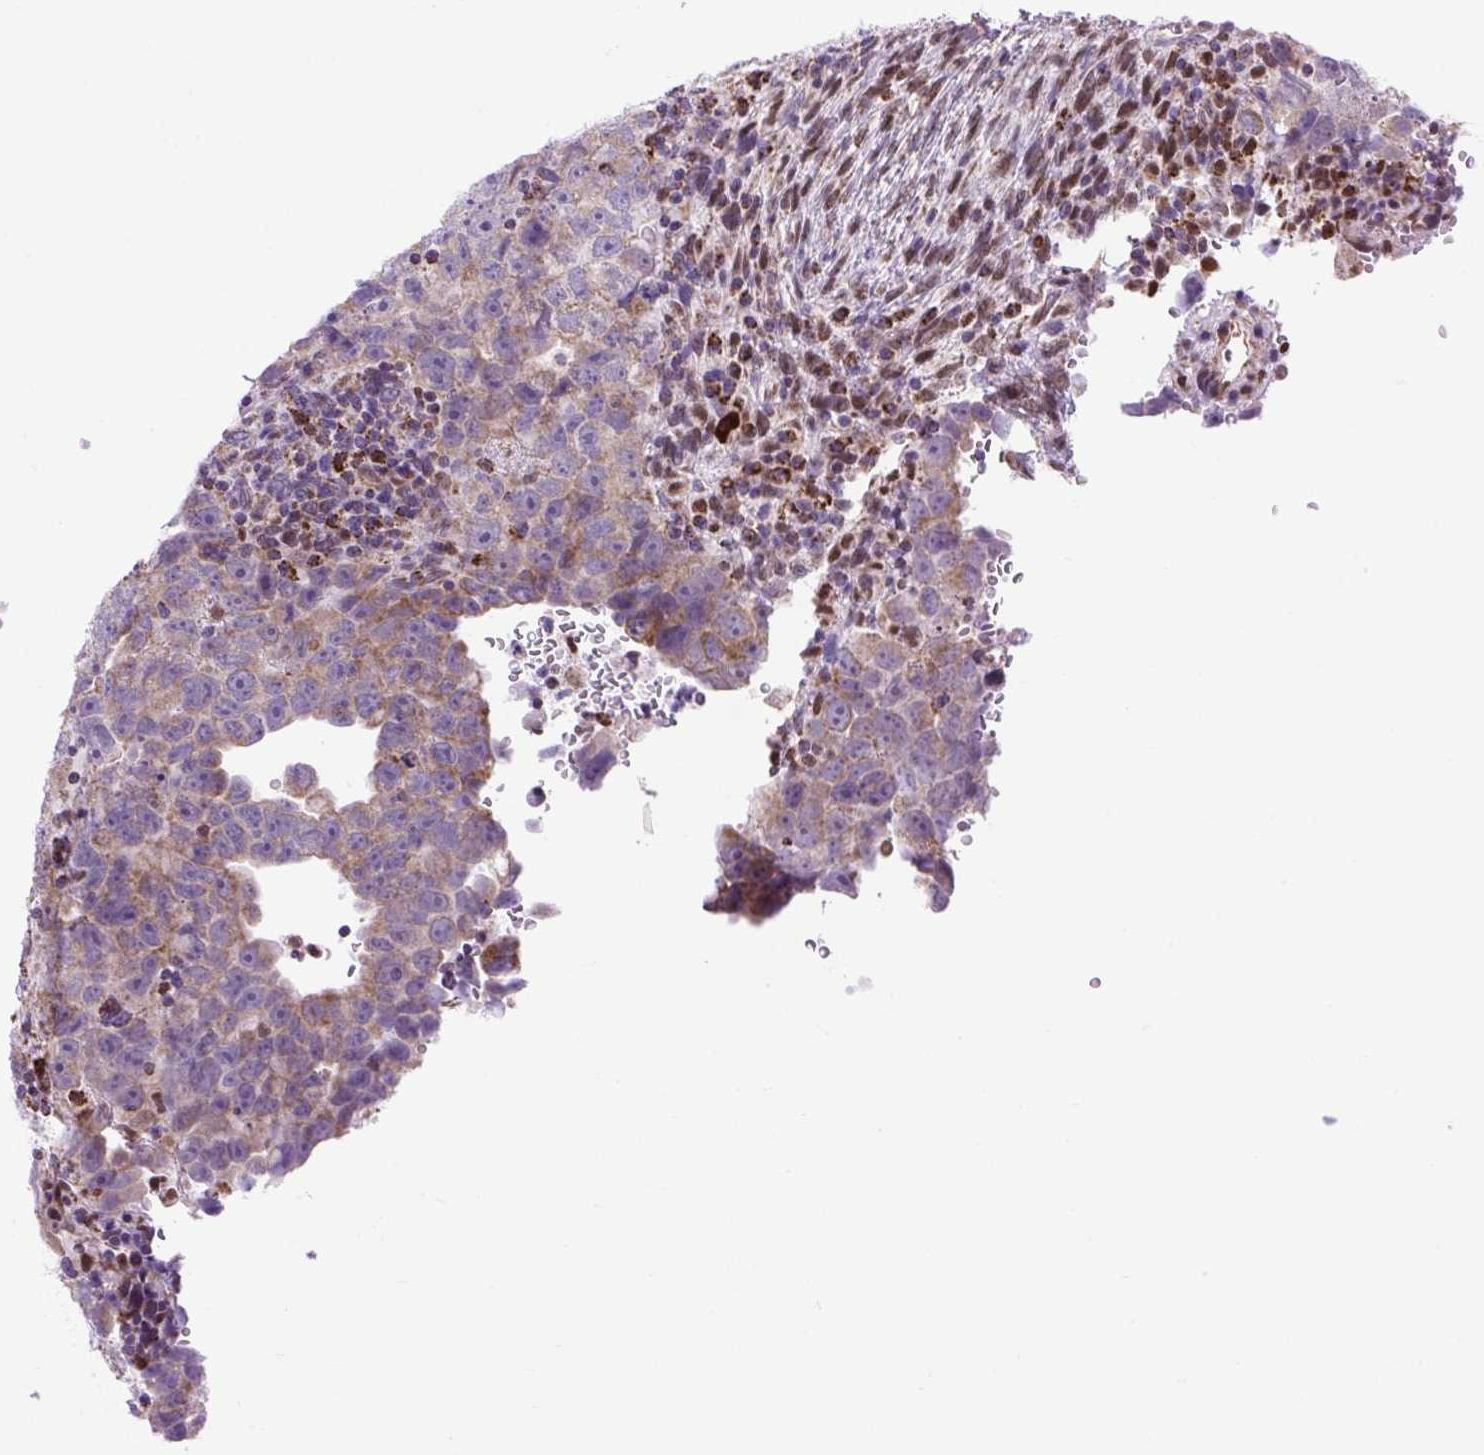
{"staining": {"intensity": "weak", "quantity": ">75%", "location": "cytoplasmic/membranous"}, "tissue": "testis cancer", "cell_type": "Tumor cells", "image_type": "cancer", "snomed": [{"axis": "morphology", "description": "Carcinoma, Embryonal, NOS"}, {"axis": "topography", "description": "Testis"}], "caption": "Testis cancer stained with a brown dye displays weak cytoplasmic/membranous positive staining in about >75% of tumor cells.", "gene": "SCO2", "patient": {"sex": "male", "age": 24}}